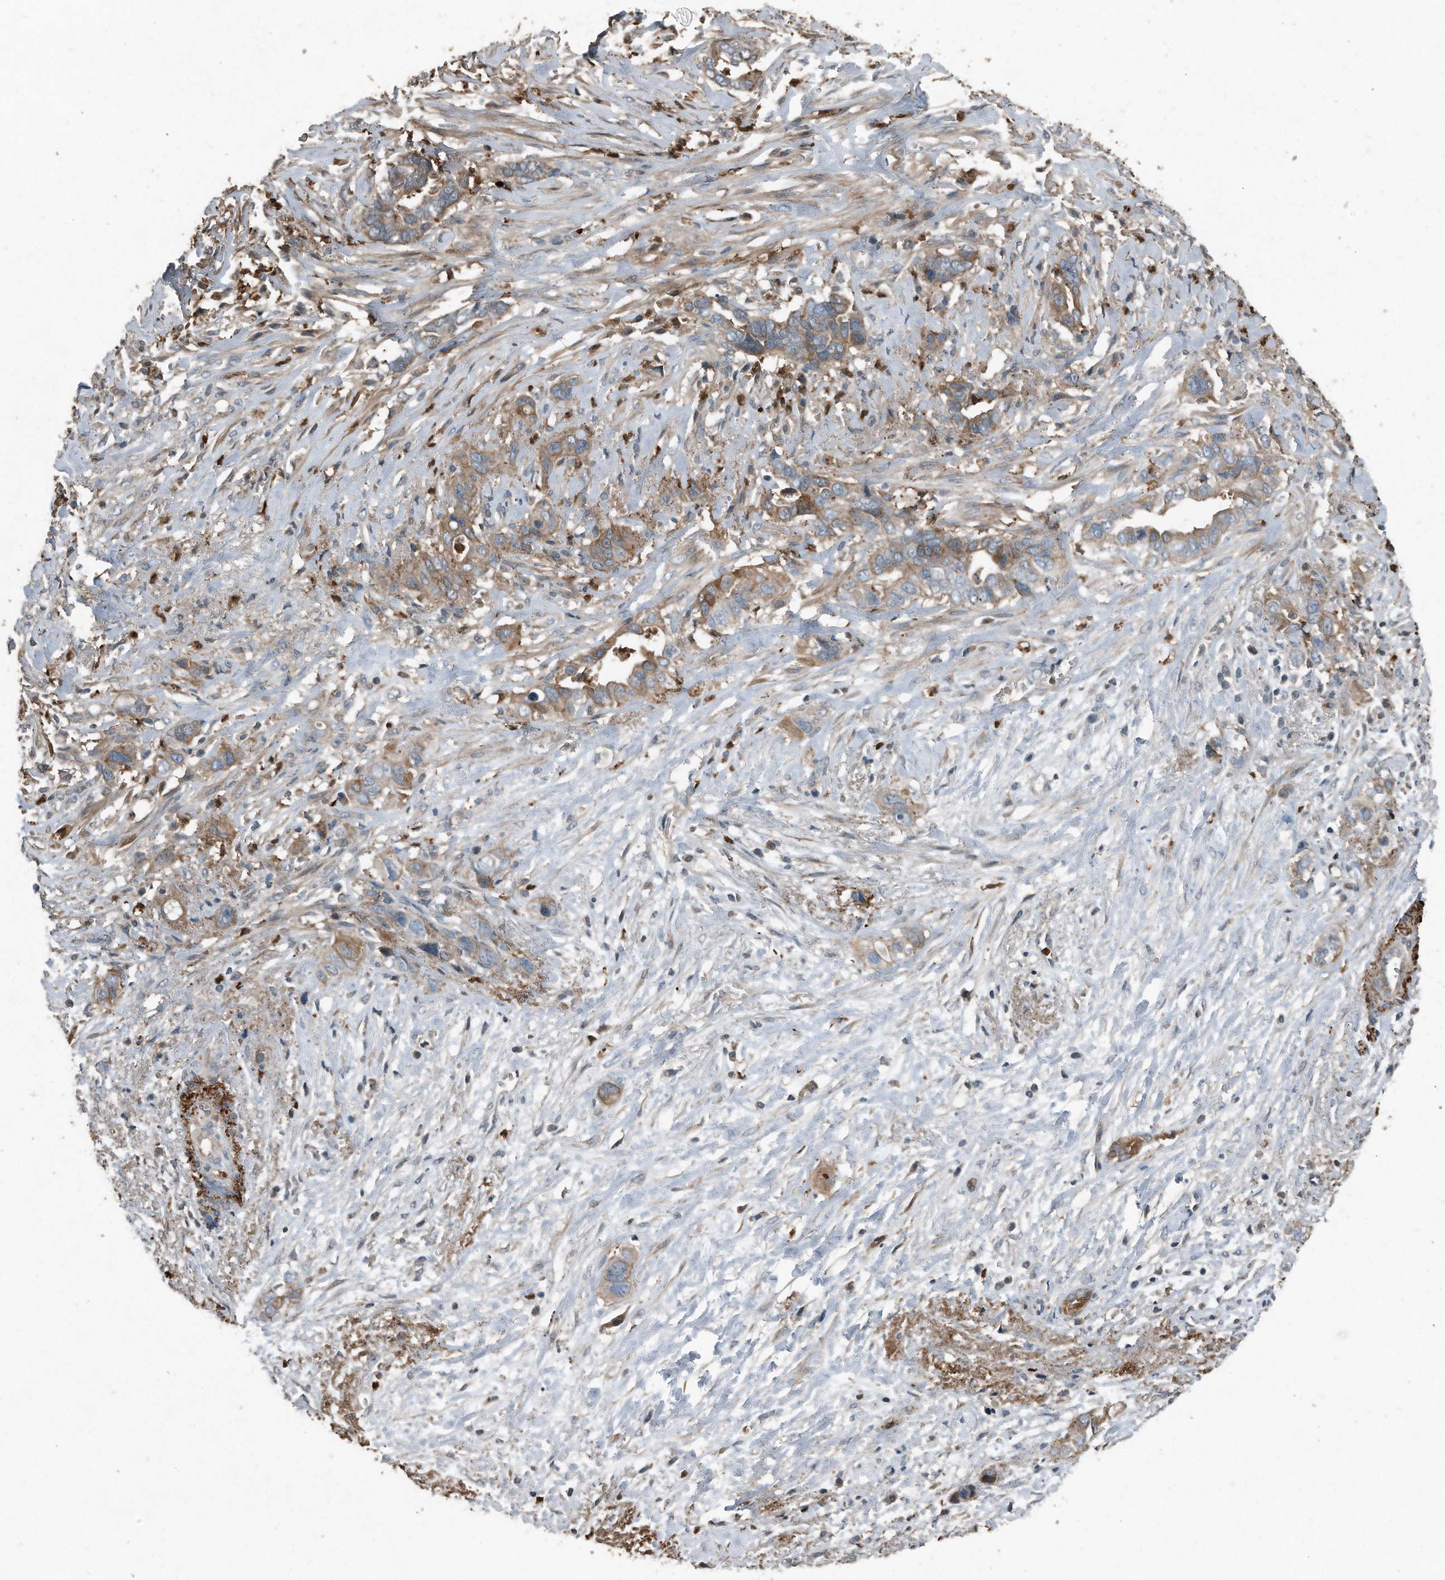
{"staining": {"intensity": "moderate", "quantity": ">75%", "location": "cytoplasmic/membranous"}, "tissue": "liver cancer", "cell_type": "Tumor cells", "image_type": "cancer", "snomed": [{"axis": "morphology", "description": "Cholangiocarcinoma"}, {"axis": "topography", "description": "Liver"}], "caption": "High-magnification brightfield microscopy of liver cholangiocarcinoma stained with DAB (3,3'-diaminobenzidine) (brown) and counterstained with hematoxylin (blue). tumor cells exhibit moderate cytoplasmic/membranous expression is seen in approximately>75% of cells. (DAB (3,3'-diaminobenzidine) IHC with brightfield microscopy, high magnification).", "gene": "C9", "patient": {"sex": "female", "age": 79}}